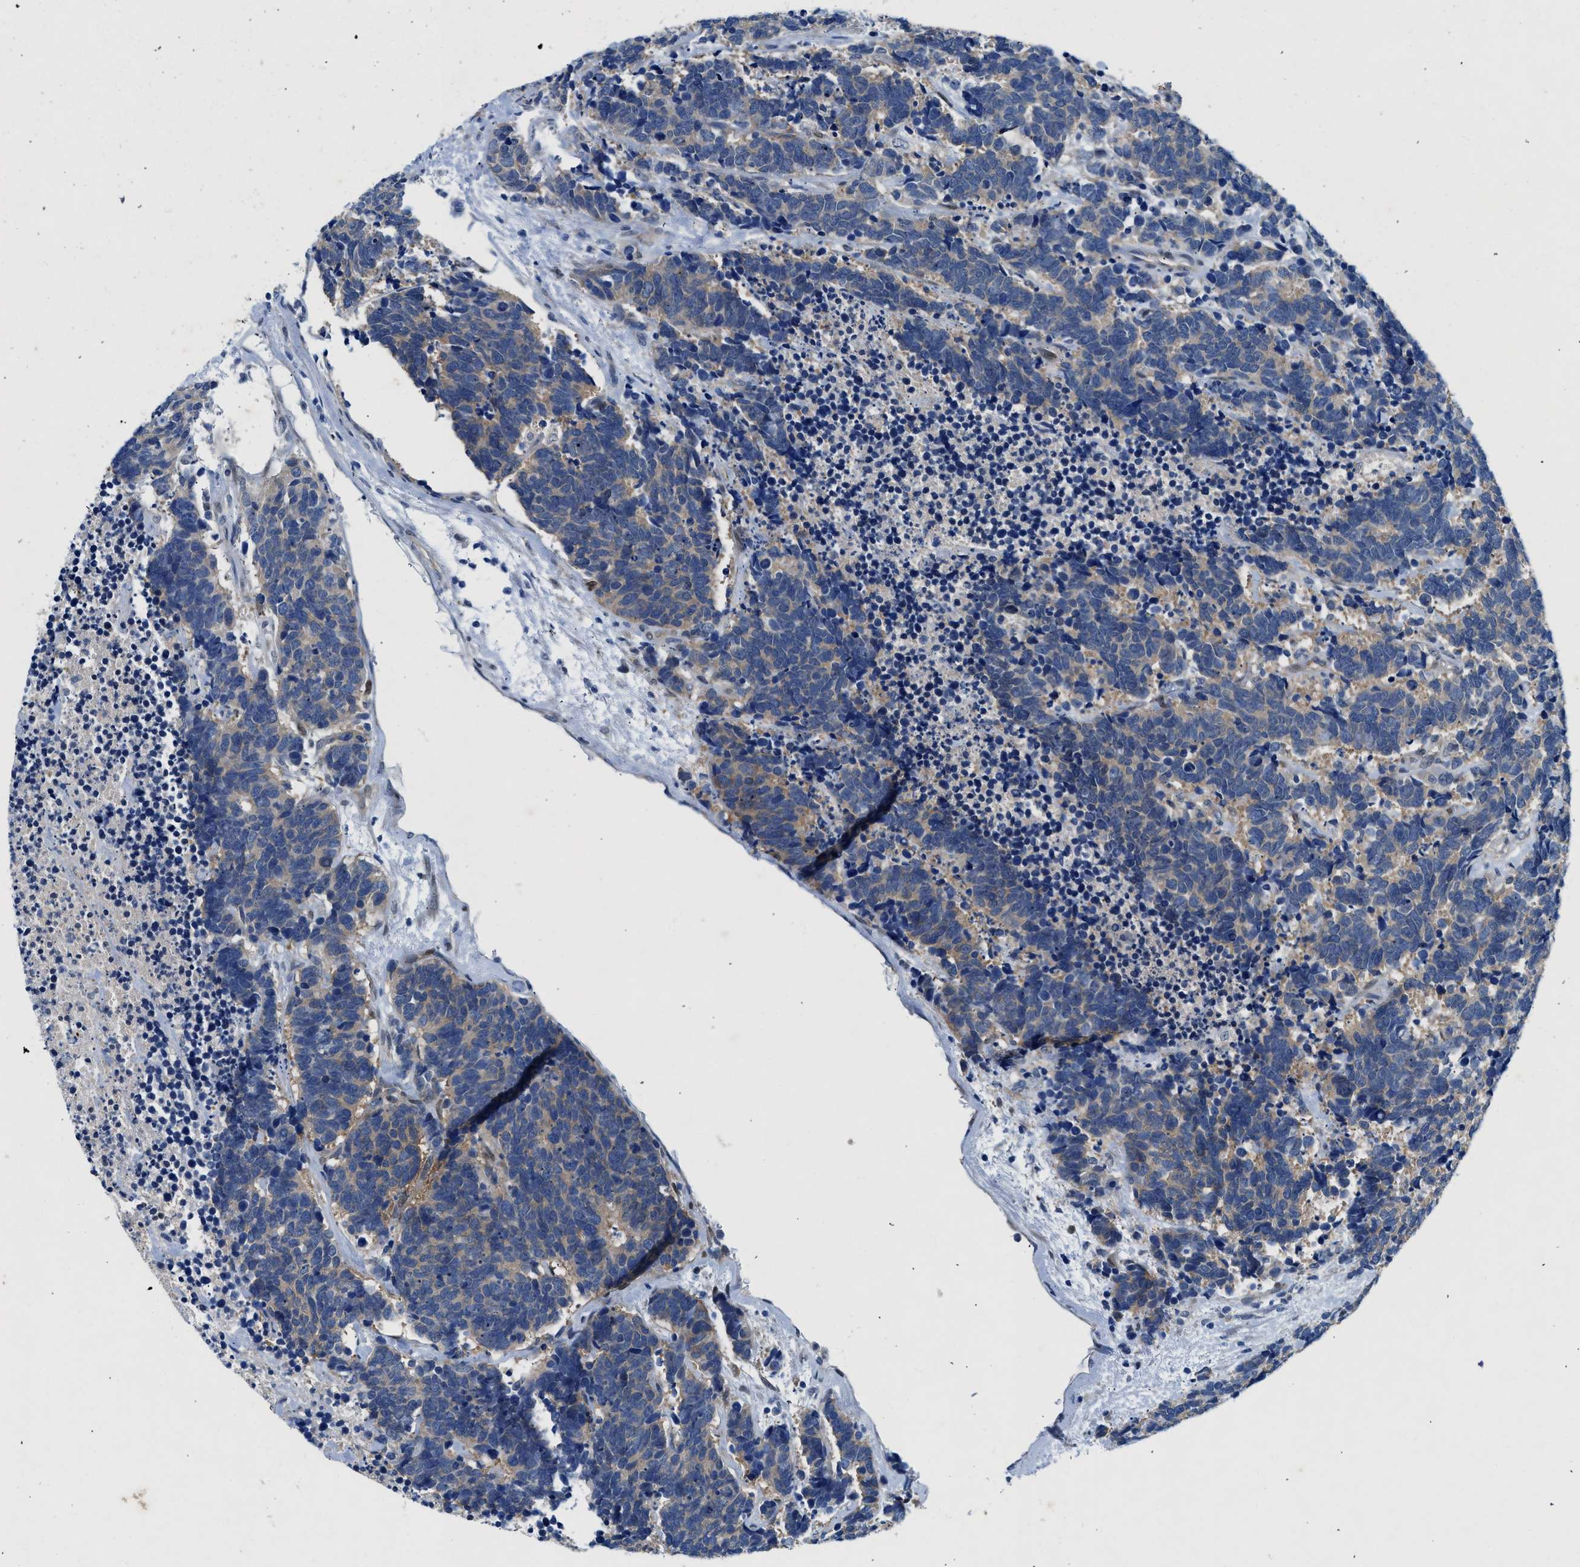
{"staining": {"intensity": "weak", "quantity": "<25%", "location": "cytoplasmic/membranous"}, "tissue": "carcinoid", "cell_type": "Tumor cells", "image_type": "cancer", "snomed": [{"axis": "morphology", "description": "Carcinoma, NOS"}, {"axis": "morphology", "description": "Carcinoid, malignant, NOS"}, {"axis": "topography", "description": "Urinary bladder"}], "caption": "DAB (3,3'-diaminobenzidine) immunohistochemical staining of human malignant carcinoid exhibits no significant positivity in tumor cells.", "gene": "COPS2", "patient": {"sex": "male", "age": 57}}